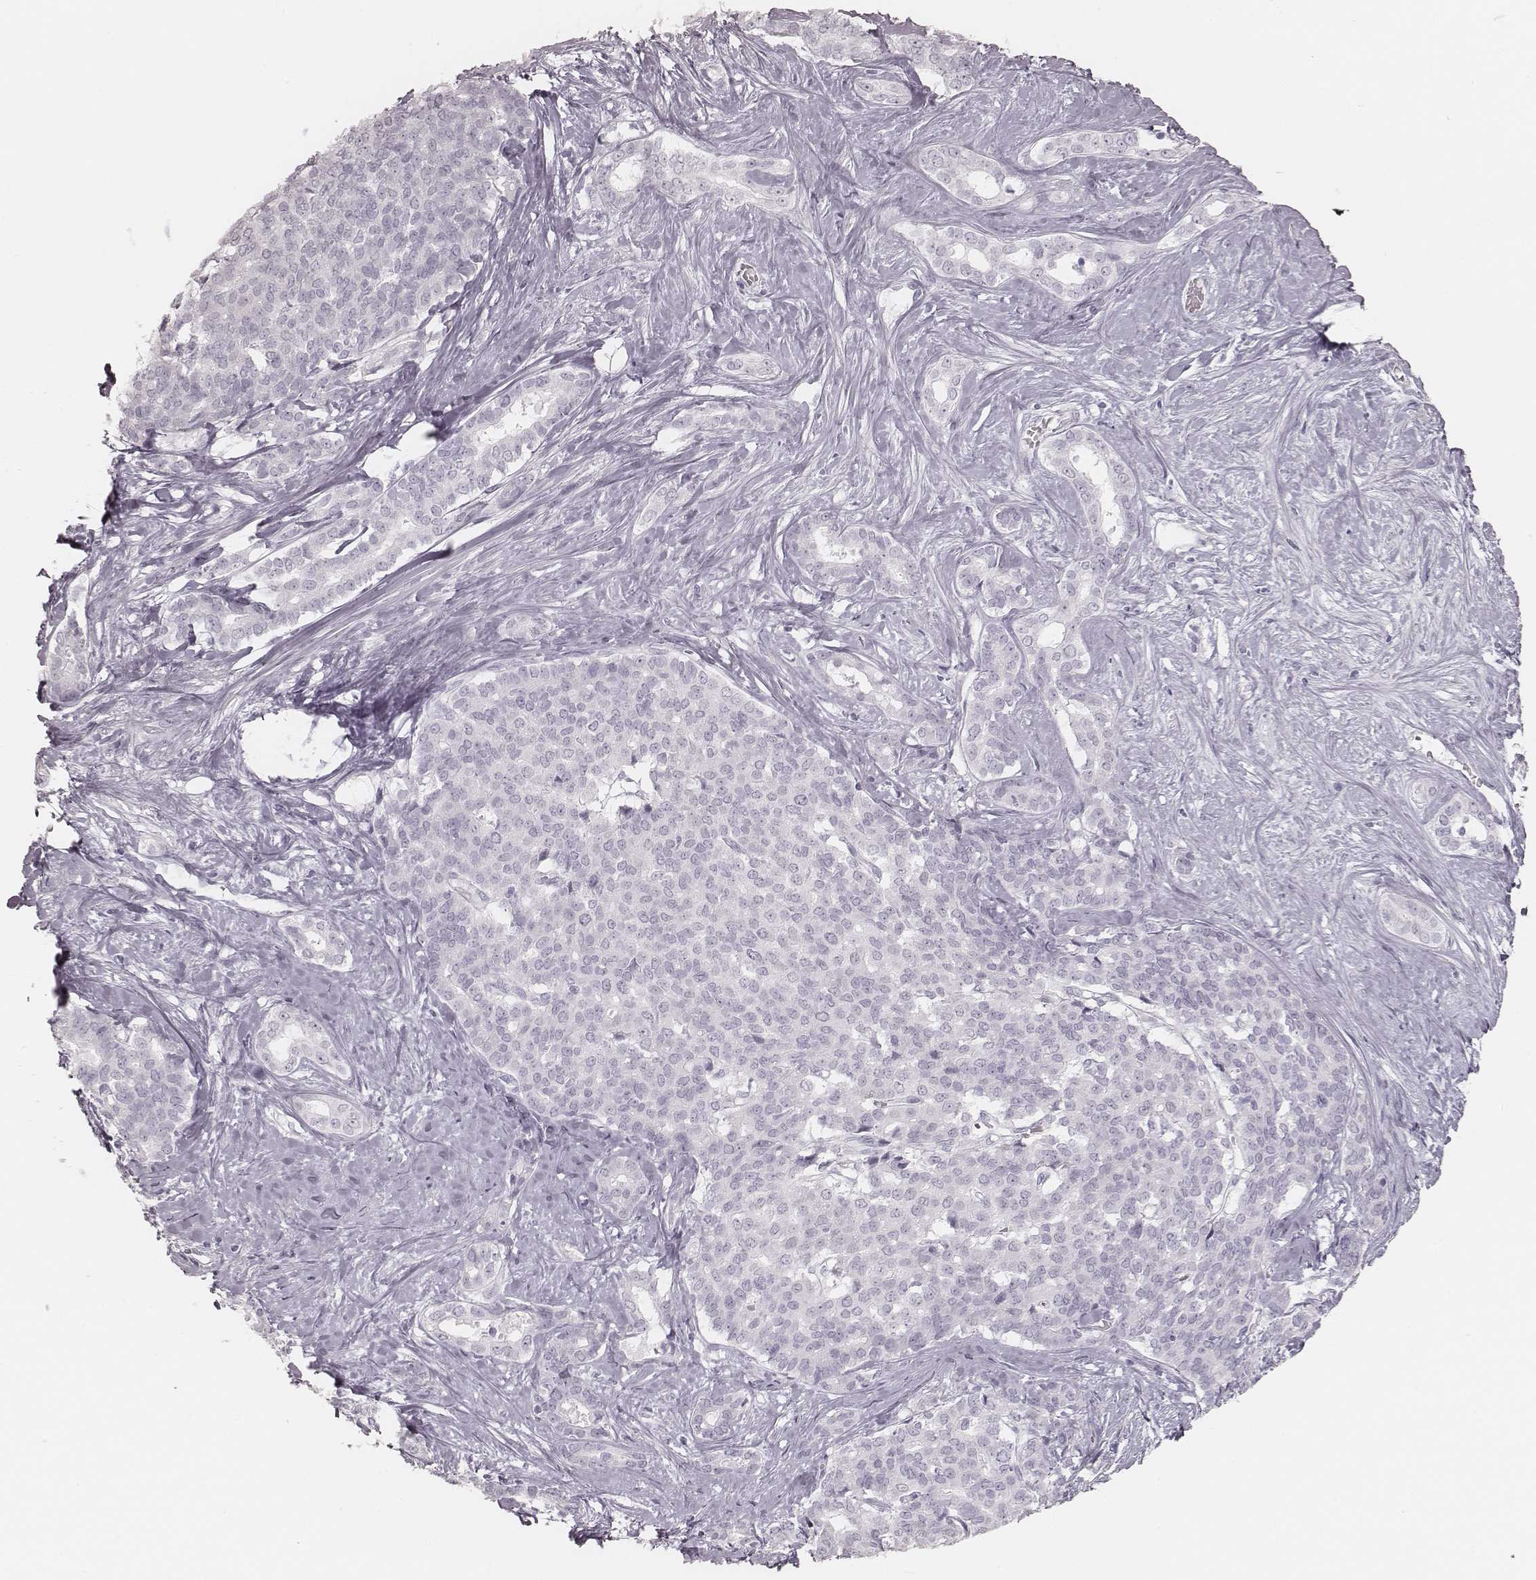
{"staining": {"intensity": "negative", "quantity": "none", "location": "none"}, "tissue": "liver cancer", "cell_type": "Tumor cells", "image_type": "cancer", "snomed": [{"axis": "morphology", "description": "Cholangiocarcinoma"}, {"axis": "topography", "description": "Liver"}], "caption": "There is no significant positivity in tumor cells of cholangiocarcinoma (liver). (Stains: DAB immunohistochemistry (IHC) with hematoxylin counter stain, Microscopy: brightfield microscopy at high magnification).", "gene": "KRT82", "patient": {"sex": "female", "age": 47}}